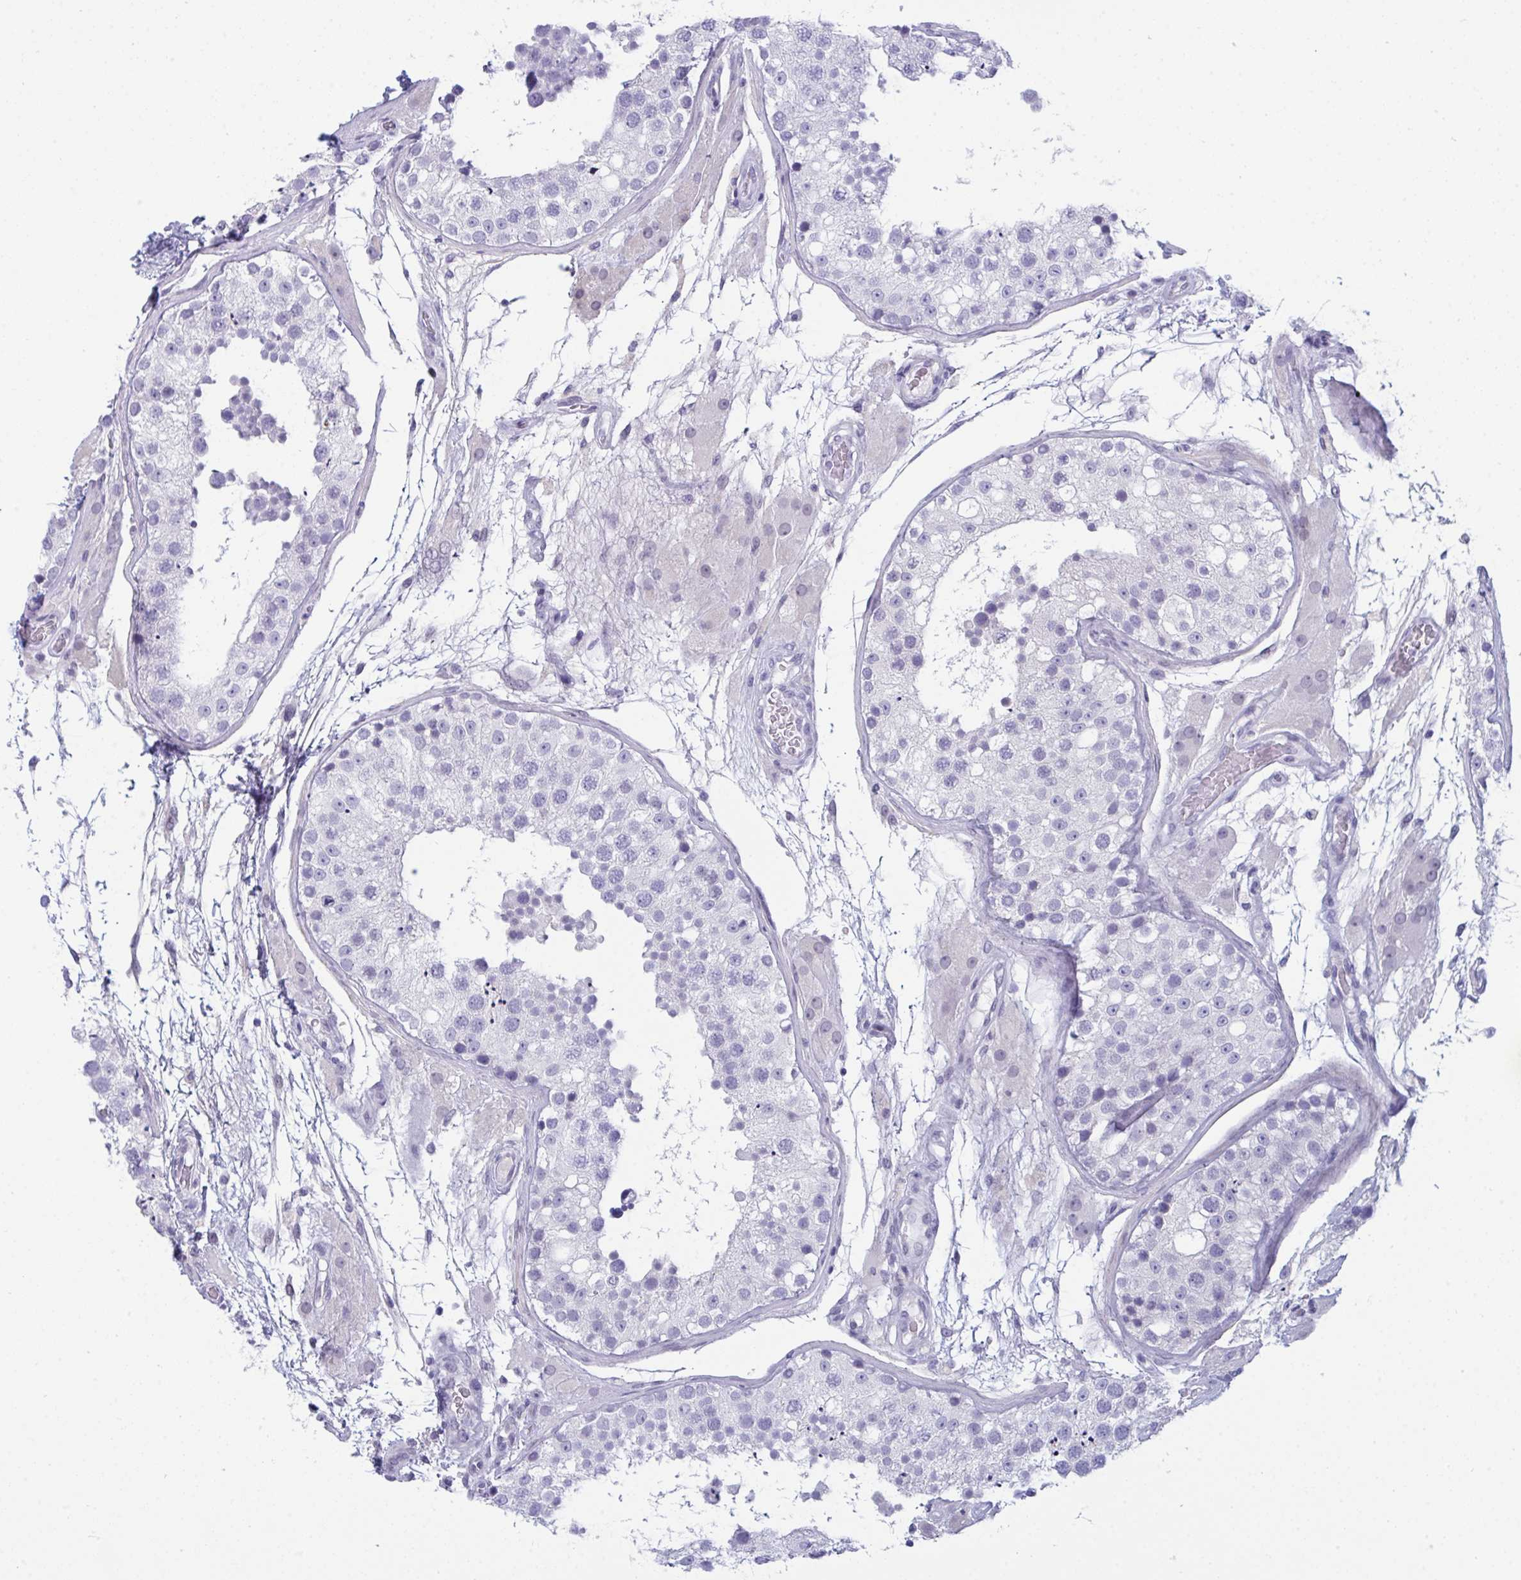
{"staining": {"intensity": "negative", "quantity": "none", "location": "none"}, "tissue": "testis", "cell_type": "Cells in seminiferous ducts", "image_type": "normal", "snomed": [{"axis": "morphology", "description": "Normal tissue, NOS"}, {"axis": "topography", "description": "Testis"}], "caption": "IHC photomicrograph of benign testis: human testis stained with DAB (3,3'-diaminobenzidine) shows no significant protein expression in cells in seminiferous ducts. (Immunohistochemistry, brightfield microscopy, high magnification).", "gene": "PRDM9", "patient": {"sex": "male", "age": 26}}